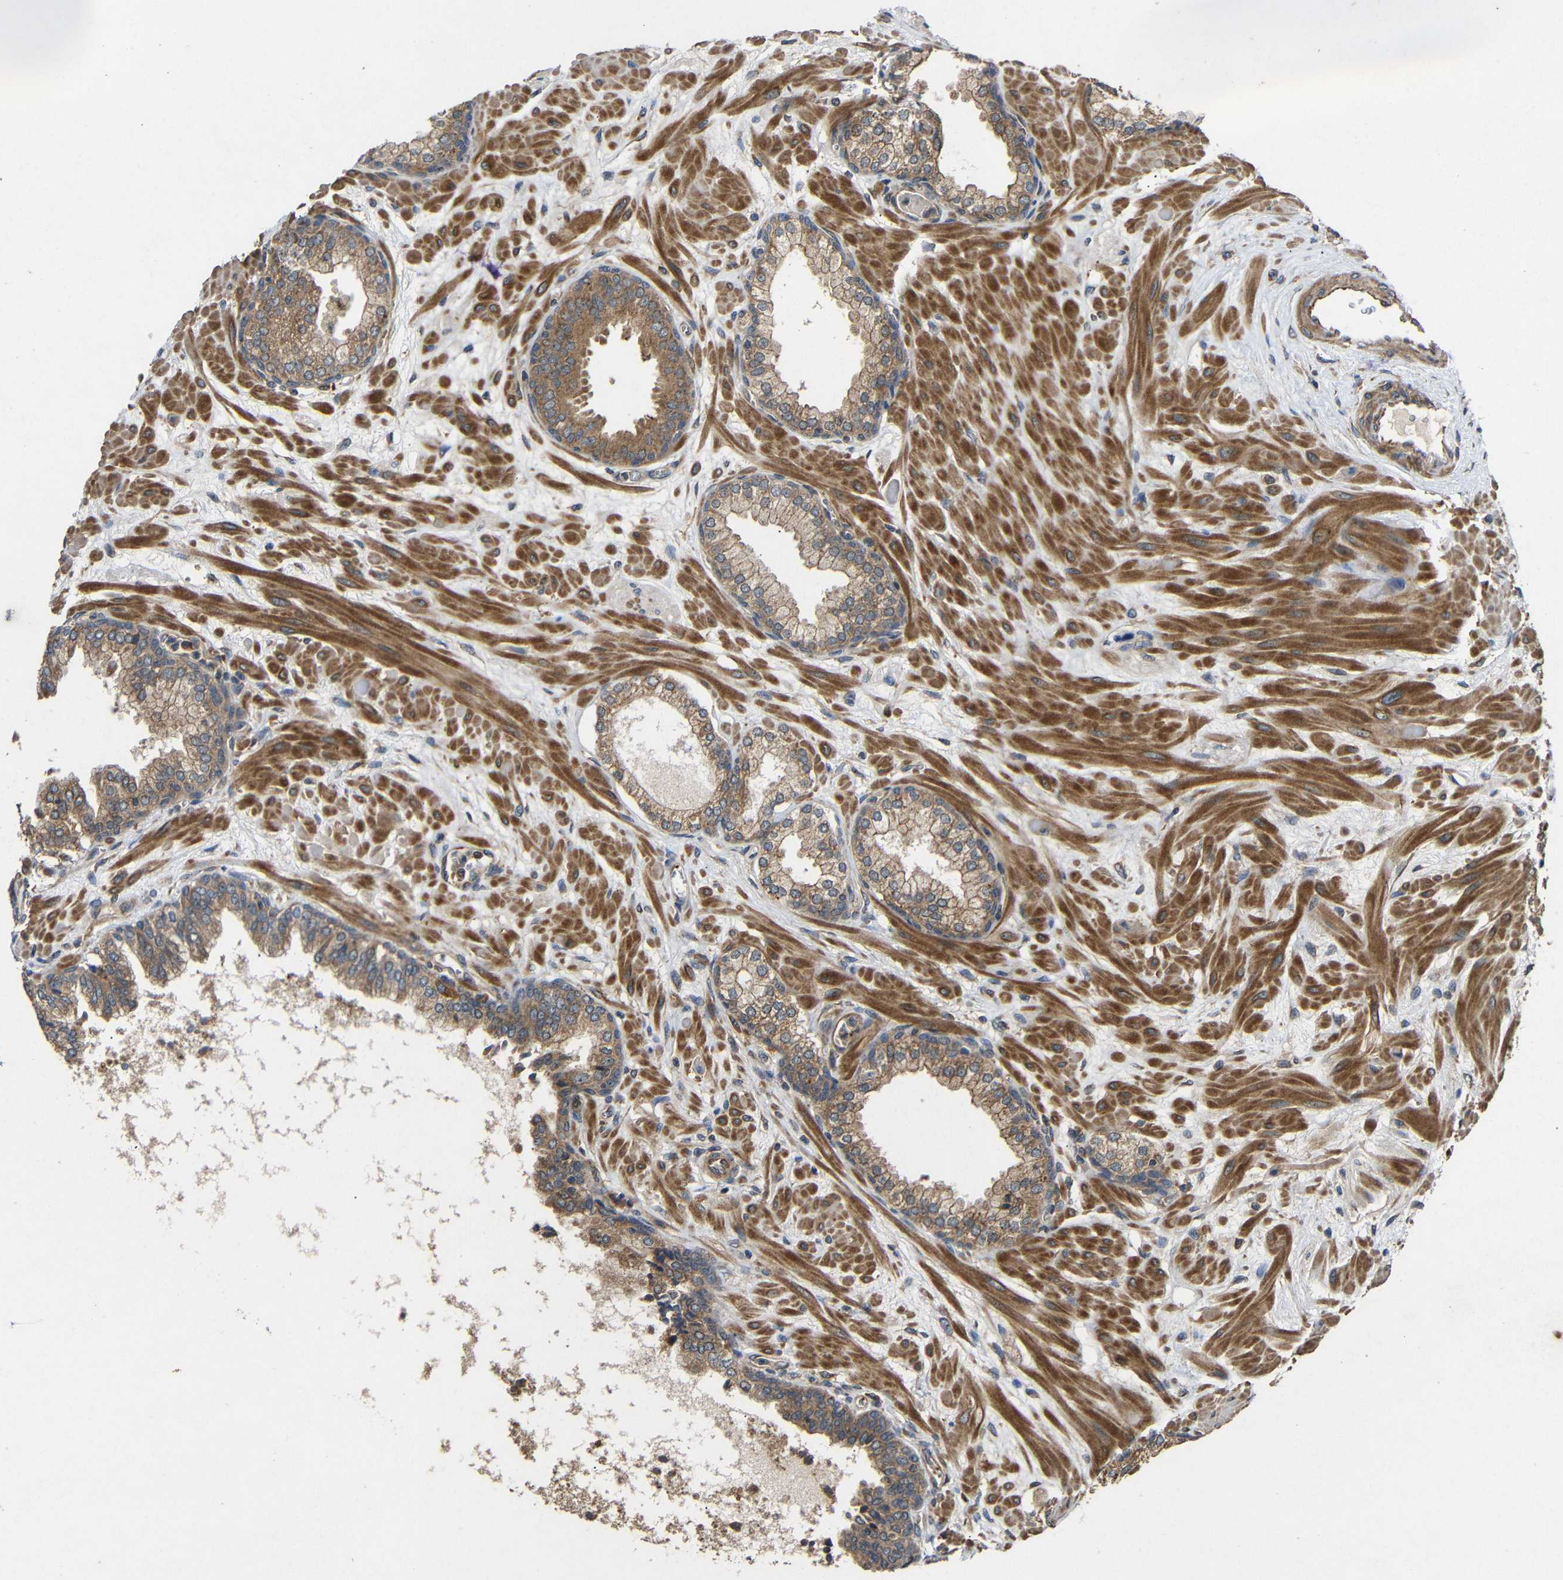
{"staining": {"intensity": "moderate", "quantity": ">75%", "location": "cytoplasmic/membranous"}, "tissue": "prostate", "cell_type": "Glandular cells", "image_type": "normal", "snomed": [{"axis": "morphology", "description": "Normal tissue, NOS"}, {"axis": "morphology", "description": "Urothelial carcinoma, Low grade"}, {"axis": "topography", "description": "Urinary bladder"}, {"axis": "topography", "description": "Prostate"}], "caption": "Immunohistochemical staining of normal human prostate exhibits medium levels of moderate cytoplasmic/membranous staining in approximately >75% of glandular cells.", "gene": "EIF2S1", "patient": {"sex": "male", "age": 60}}